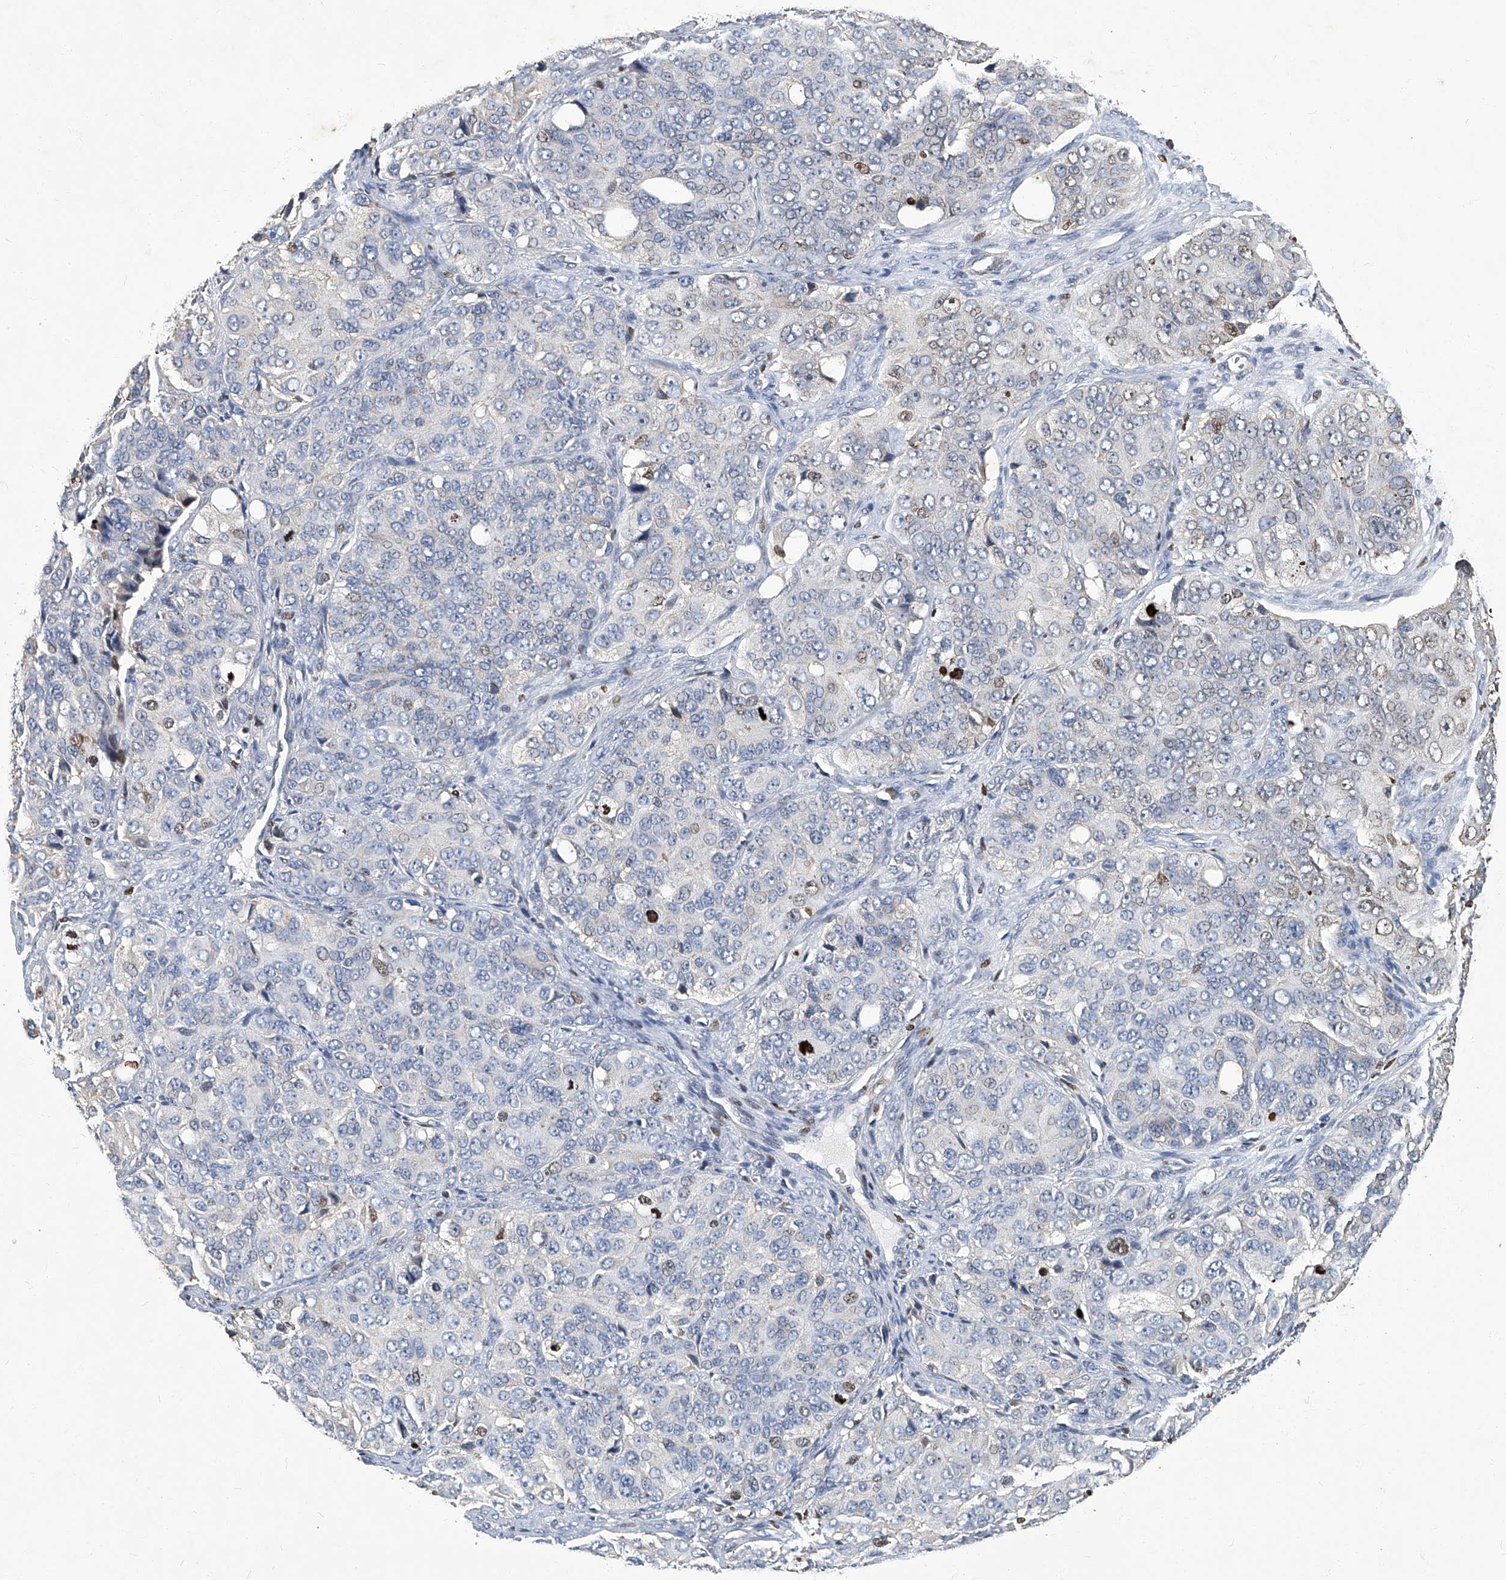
{"staining": {"intensity": "negative", "quantity": "none", "location": "none"}, "tissue": "ovarian cancer", "cell_type": "Tumor cells", "image_type": "cancer", "snomed": [{"axis": "morphology", "description": "Carcinoma, endometroid"}, {"axis": "topography", "description": "Ovary"}], "caption": "This is a histopathology image of immunohistochemistry staining of ovarian endometroid carcinoma, which shows no expression in tumor cells.", "gene": "TGFBR1", "patient": {"sex": "female", "age": 51}}